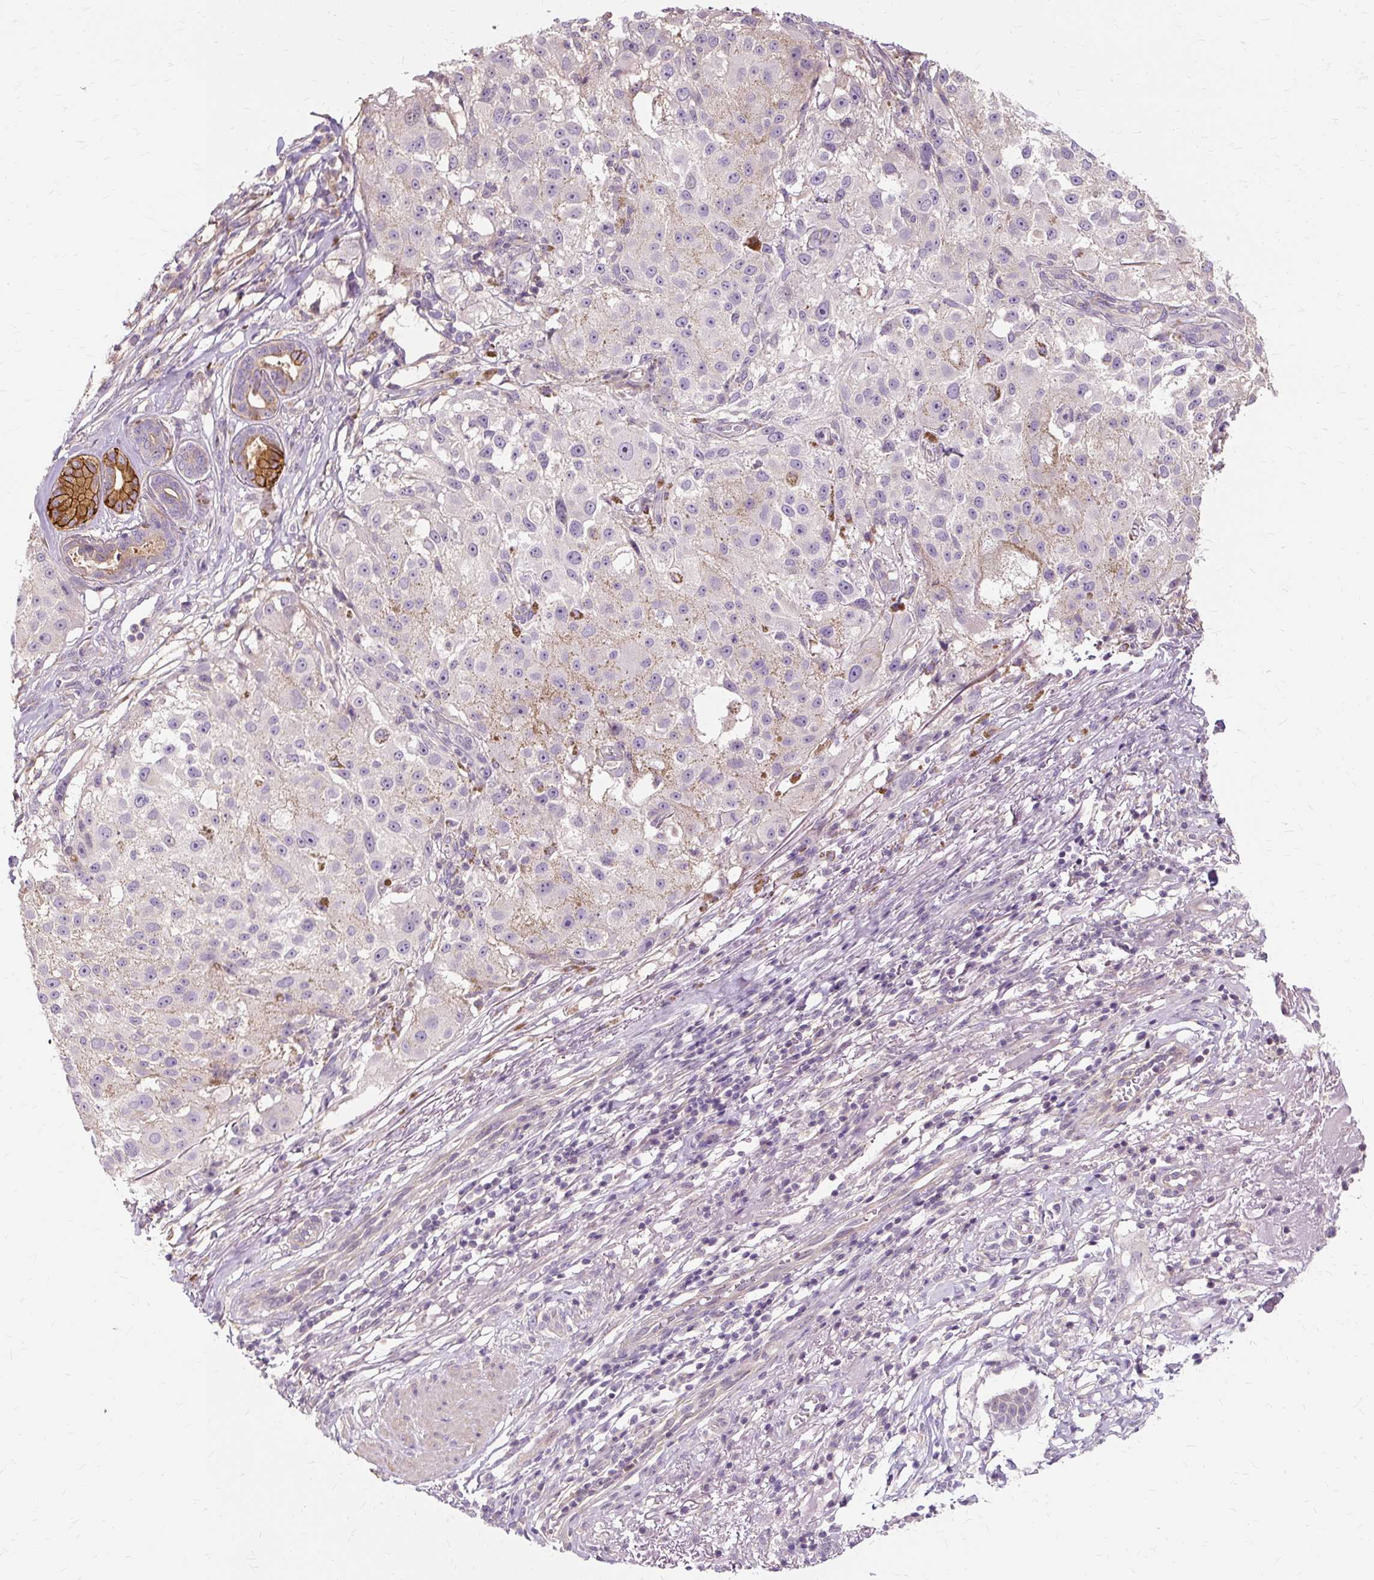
{"staining": {"intensity": "negative", "quantity": "none", "location": "none"}, "tissue": "melanoma", "cell_type": "Tumor cells", "image_type": "cancer", "snomed": [{"axis": "morphology", "description": "Necrosis, NOS"}, {"axis": "morphology", "description": "Malignant melanoma, NOS"}, {"axis": "topography", "description": "Skin"}], "caption": "Histopathology image shows no significant protein expression in tumor cells of malignant melanoma.", "gene": "TSPAN8", "patient": {"sex": "female", "age": 87}}